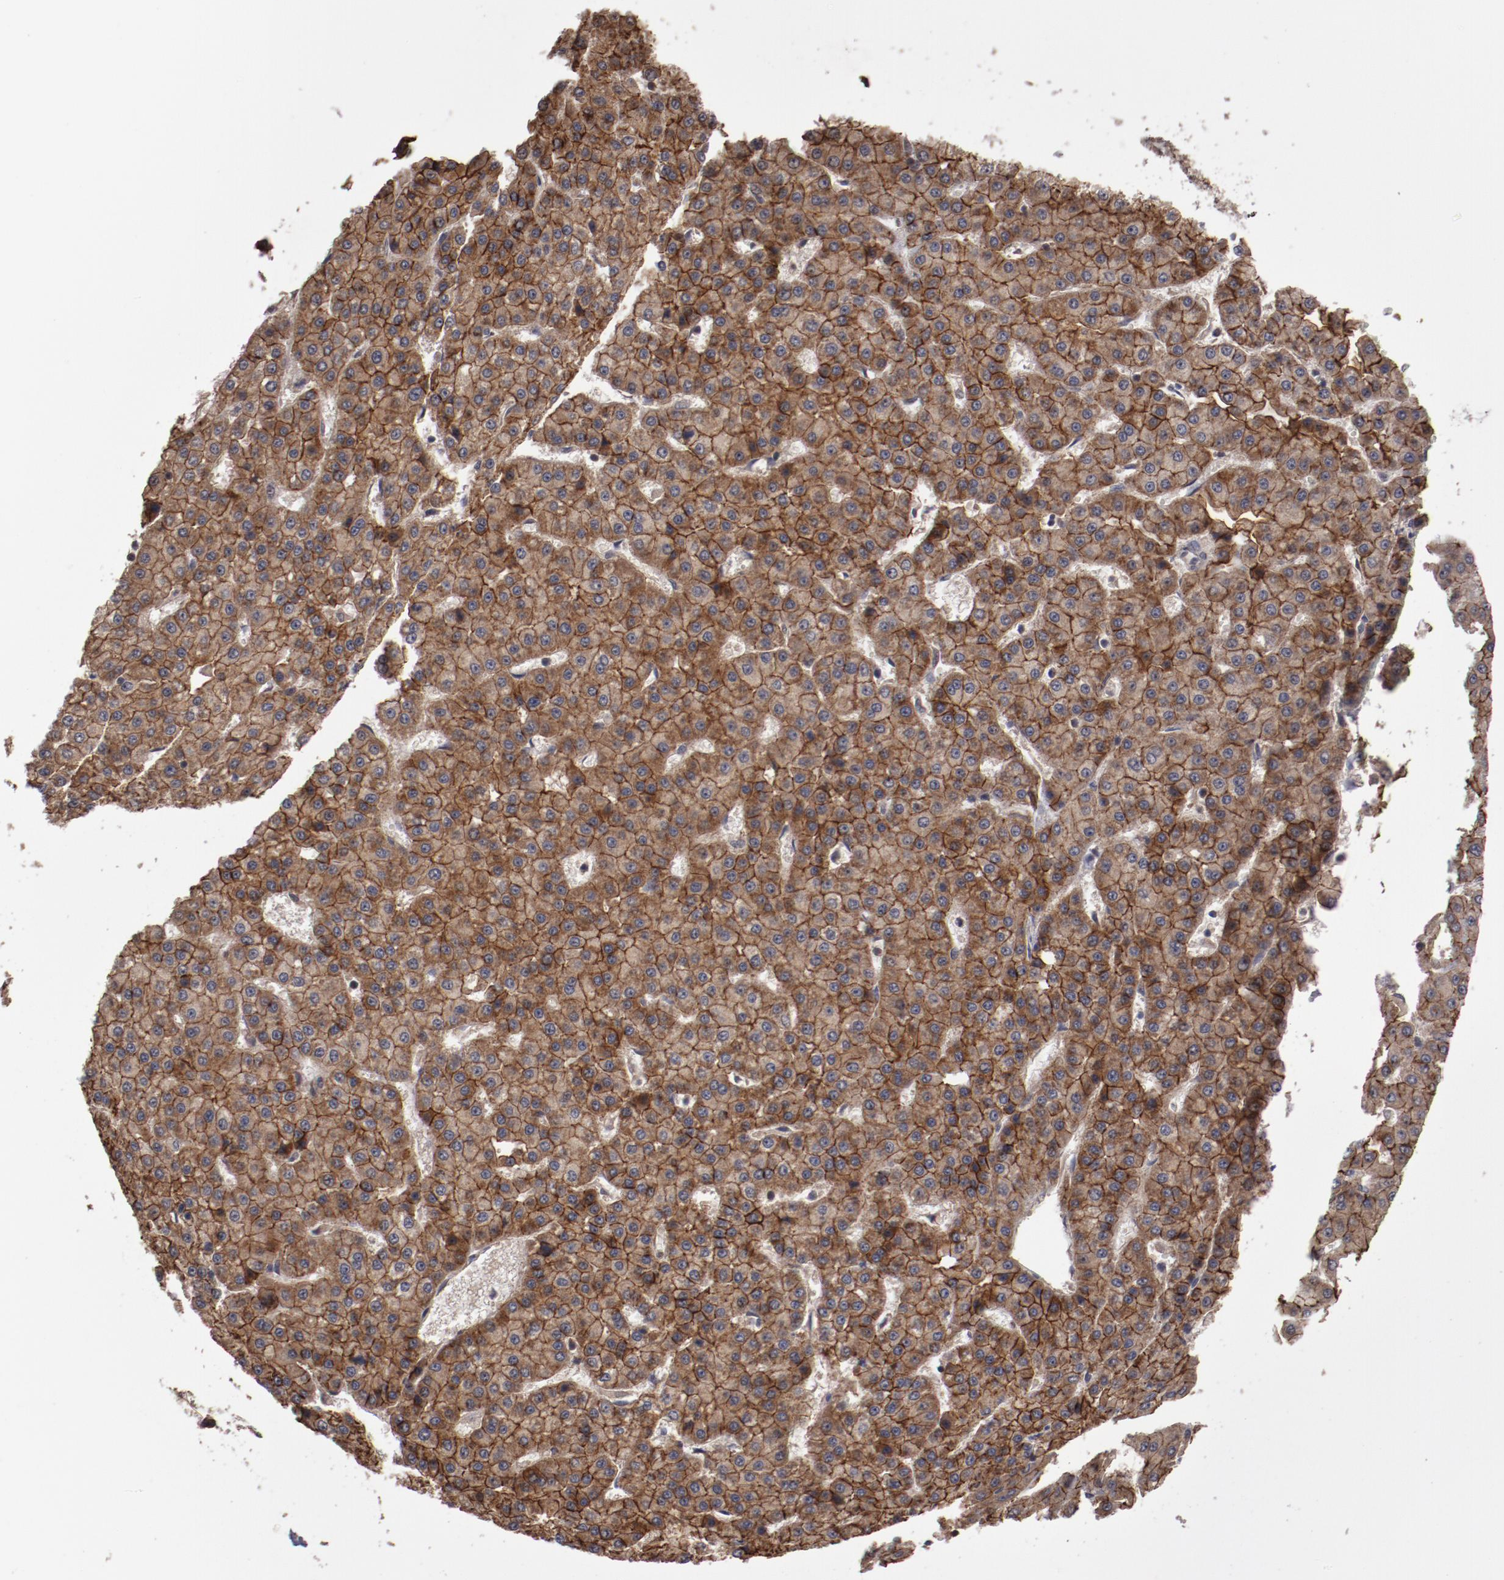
{"staining": {"intensity": "moderate", "quantity": ">75%", "location": "cytoplasmic/membranous"}, "tissue": "liver cancer", "cell_type": "Tumor cells", "image_type": "cancer", "snomed": [{"axis": "morphology", "description": "Carcinoma, Hepatocellular, NOS"}, {"axis": "topography", "description": "Liver"}], "caption": "A micrograph showing moderate cytoplasmic/membranous positivity in about >75% of tumor cells in liver cancer, as visualized by brown immunohistochemical staining.", "gene": "RPS6KA6", "patient": {"sex": "male", "age": 47}}